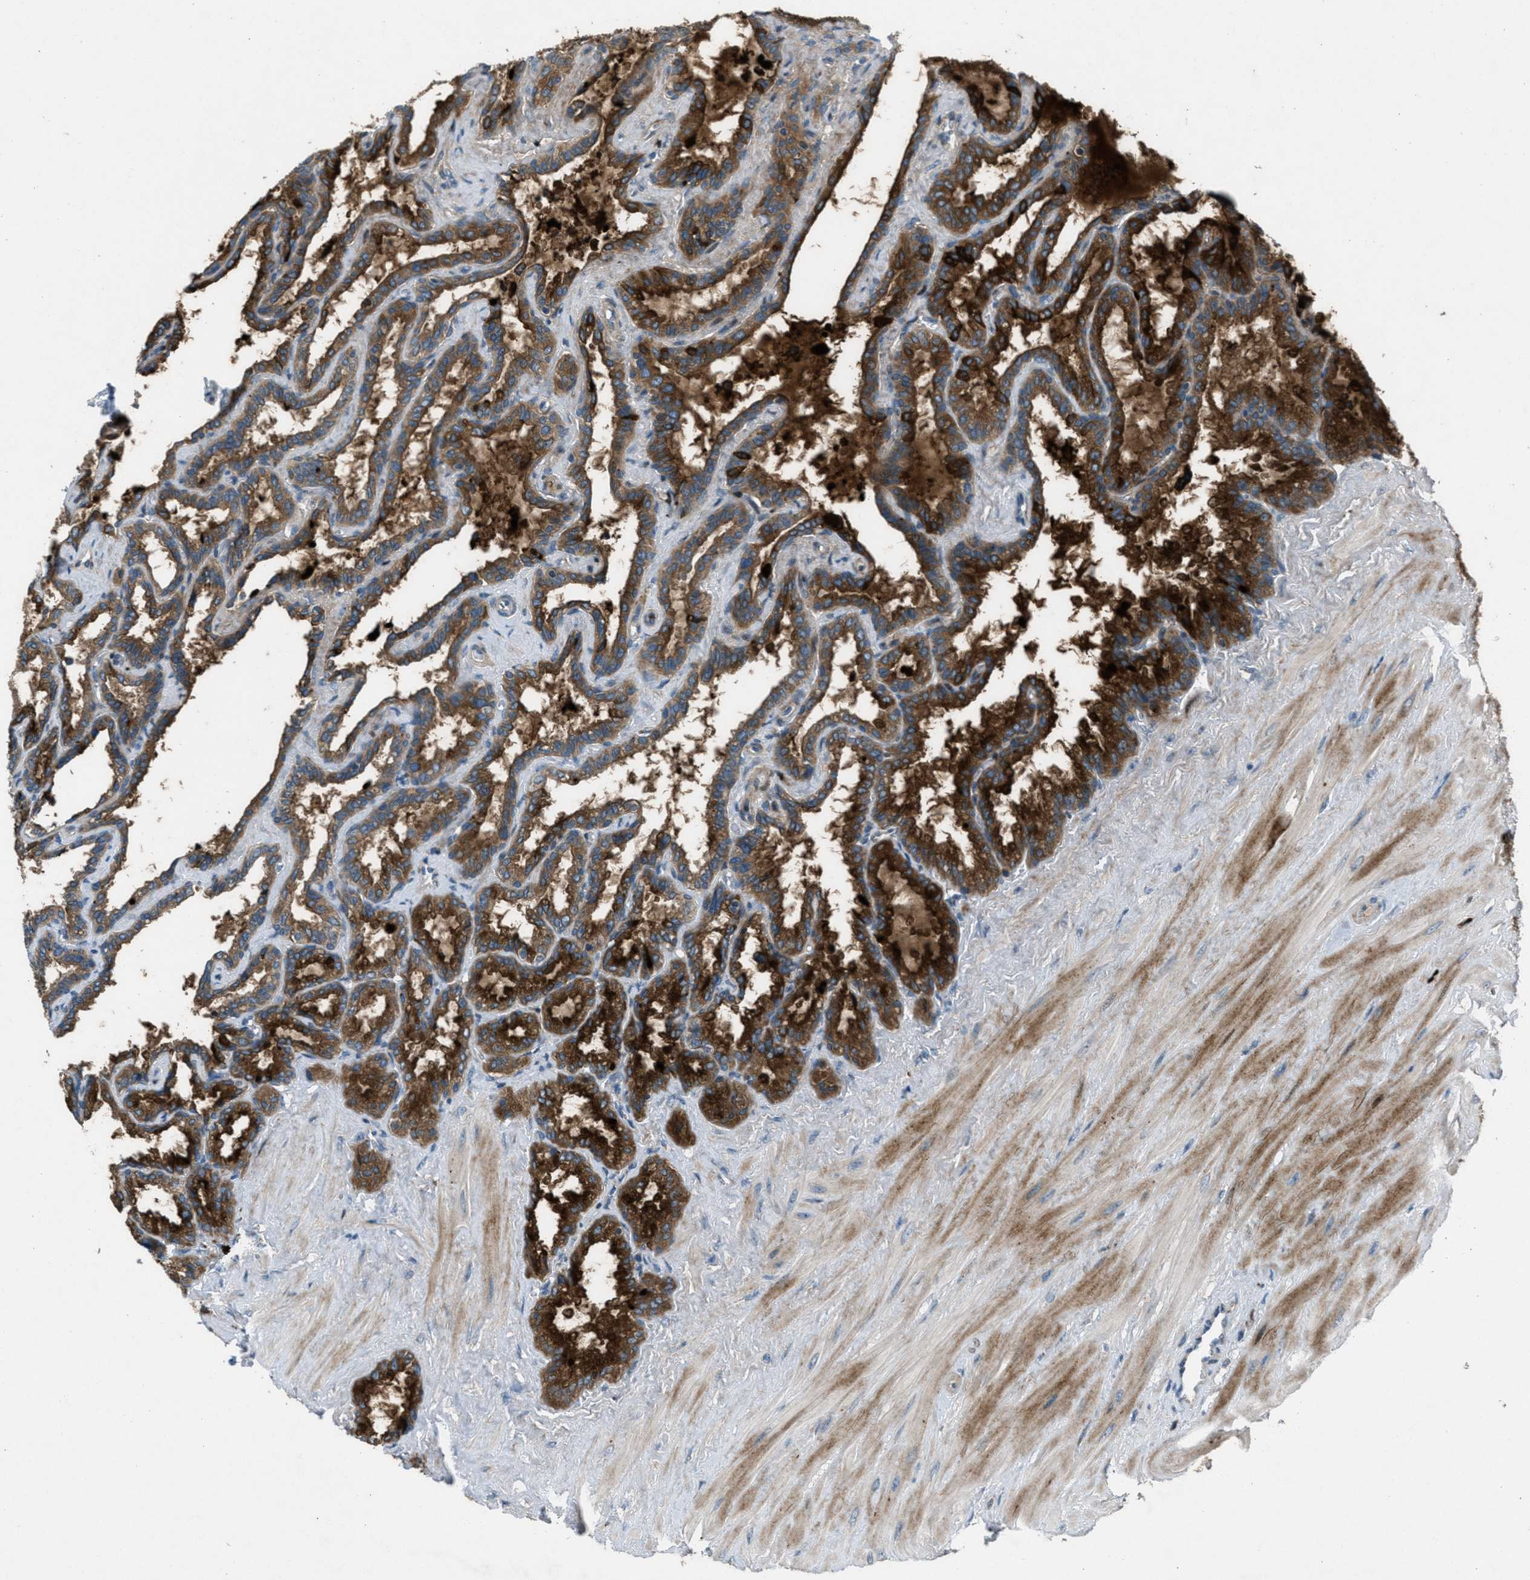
{"staining": {"intensity": "strong", "quantity": ">75%", "location": "cytoplasmic/membranous"}, "tissue": "seminal vesicle", "cell_type": "Glandular cells", "image_type": "normal", "snomed": [{"axis": "morphology", "description": "Normal tissue, NOS"}, {"axis": "topography", "description": "Seminal veicle"}], "caption": "An immunohistochemistry (IHC) photomicrograph of benign tissue is shown. Protein staining in brown labels strong cytoplasmic/membranous positivity in seminal vesicle within glandular cells. (brown staining indicates protein expression, while blue staining denotes nuclei).", "gene": "CLEC2D", "patient": {"sex": "male", "age": 46}}